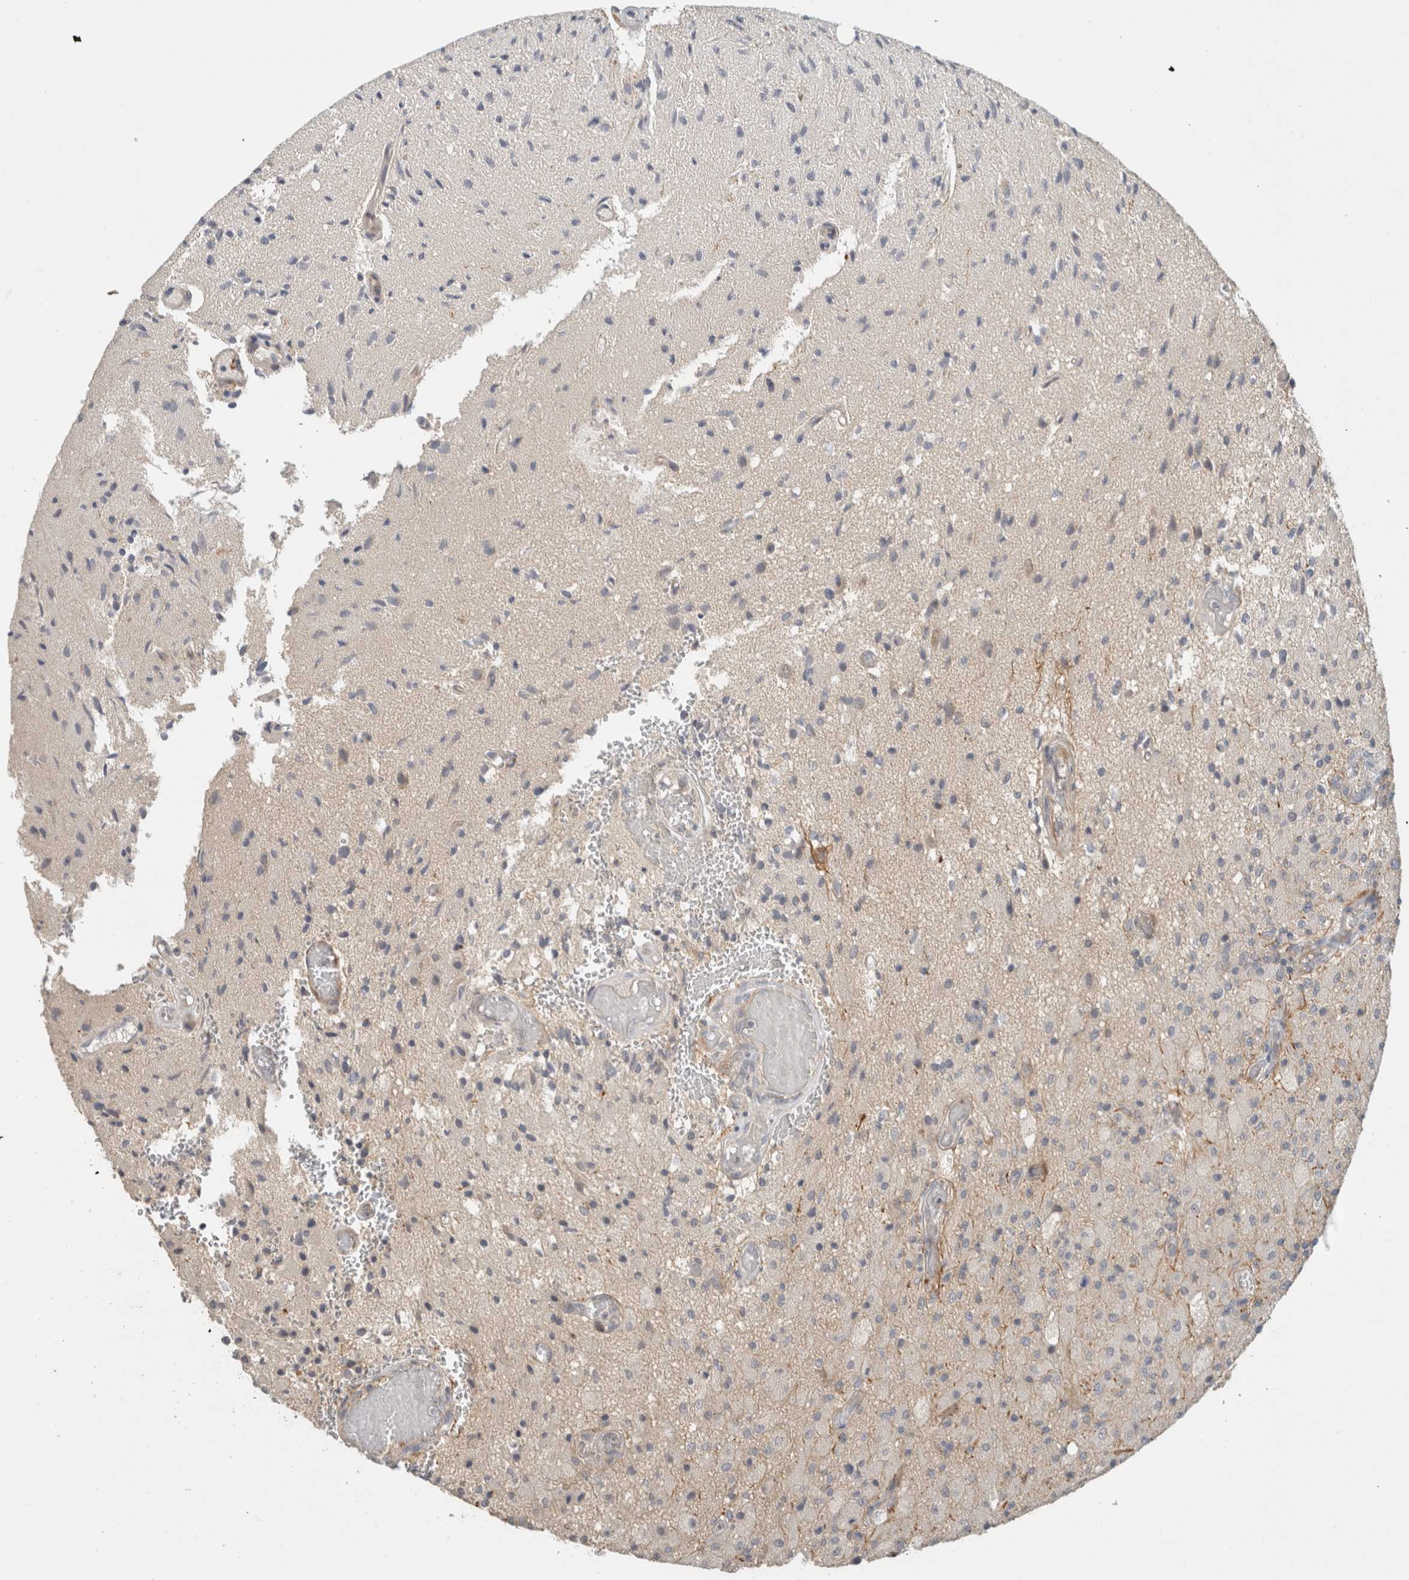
{"staining": {"intensity": "negative", "quantity": "none", "location": "none"}, "tissue": "glioma", "cell_type": "Tumor cells", "image_type": "cancer", "snomed": [{"axis": "morphology", "description": "Normal tissue, NOS"}, {"axis": "morphology", "description": "Glioma, malignant, High grade"}, {"axis": "topography", "description": "Cerebral cortex"}], "caption": "Tumor cells show no significant staining in glioma.", "gene": "ERCC6L2", "patient": {"sex": "male", "age": 77}}